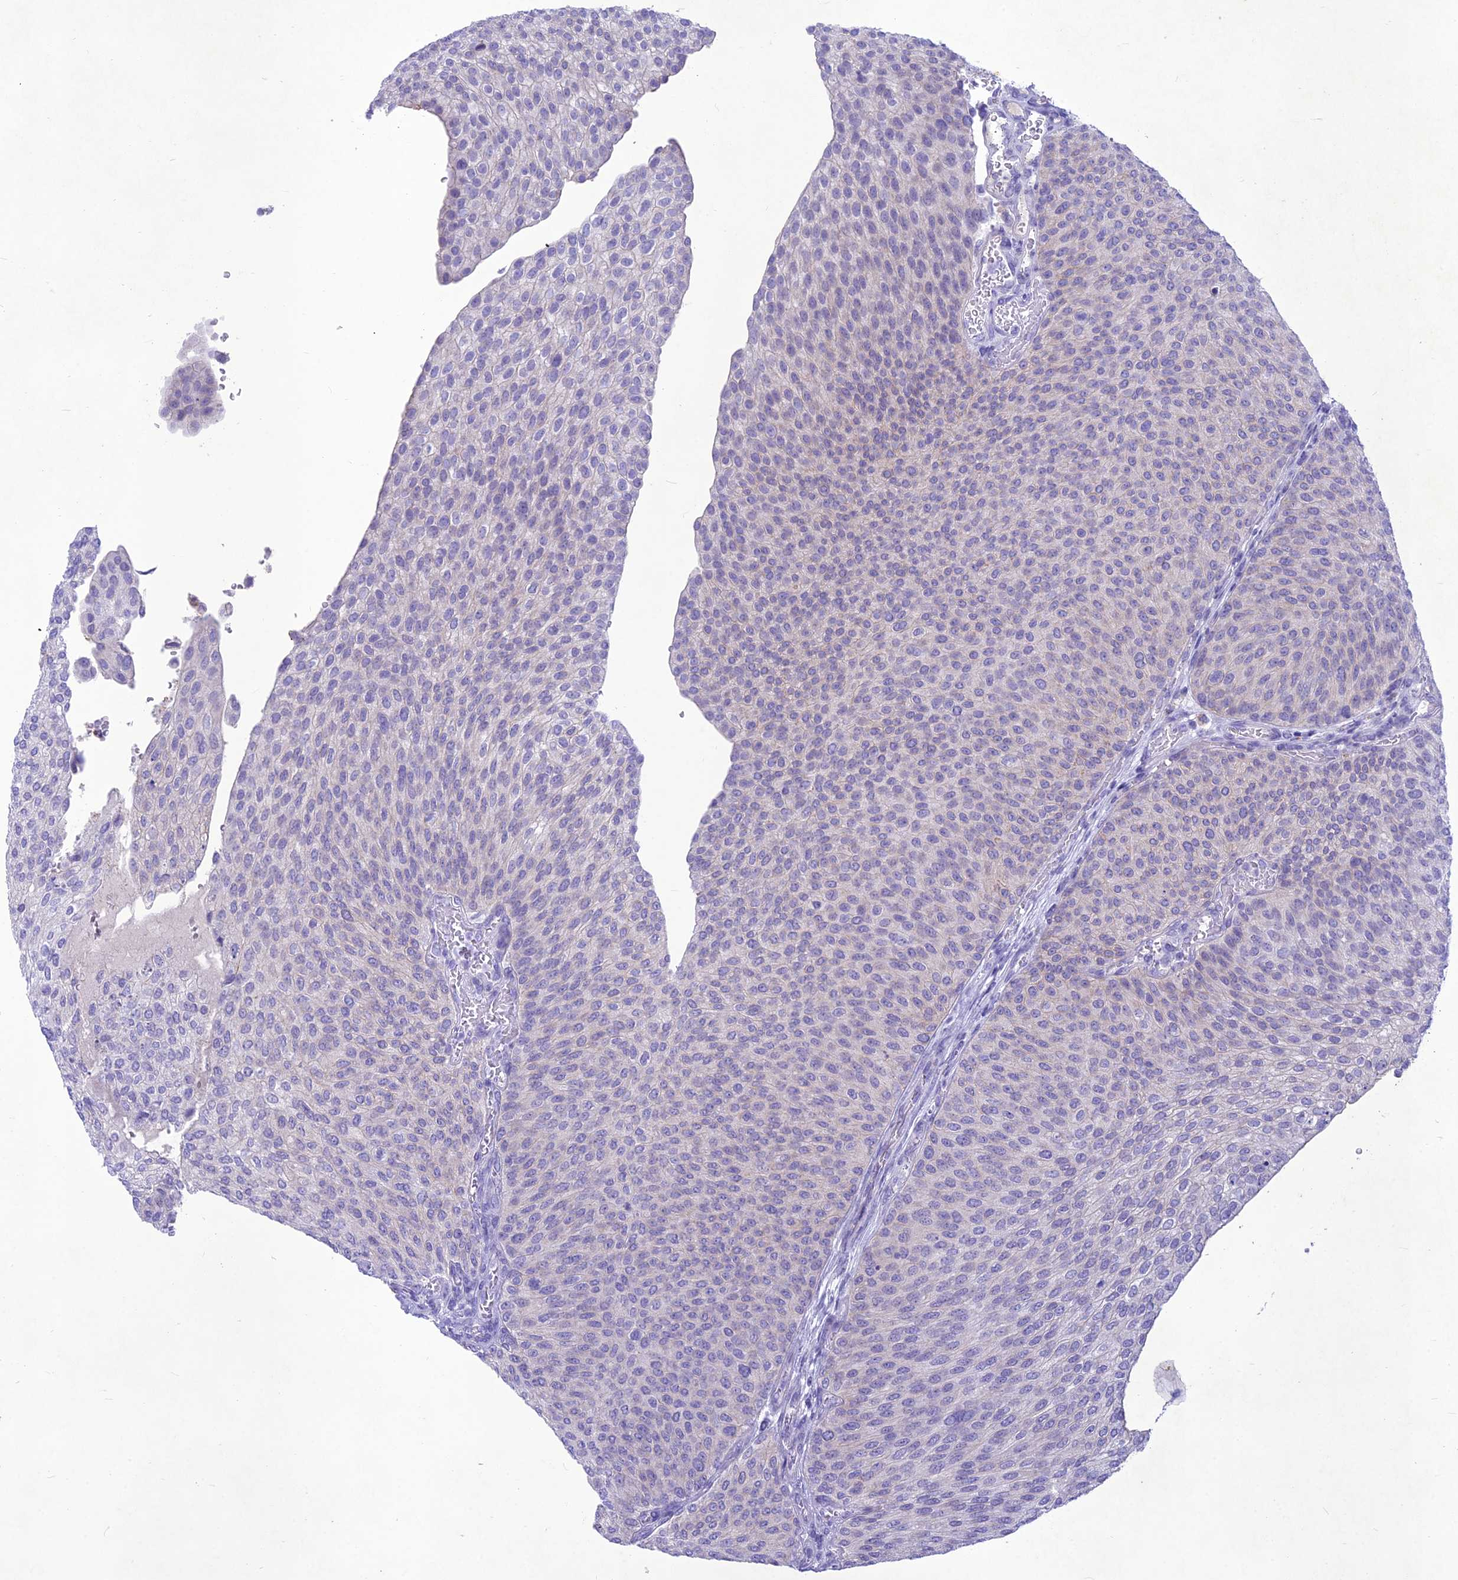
{"staining": {"intensity": "negative", "quantity": "none", "location": "none"}, "tissue": "urothelial cancer", "cell_type": "Tumor cells", "image_type": "cancer", "snomed": [{"axis": "morphology", "description": "Urothelial carcinoma, High grade"}, {"axis": "topography", "description": "Urinary bladder"}], "caption": "Tumor cells show no significant expression in urothelial cancer.", "gene": "IFT172", "patient": {"sex": "female", "age": 79}}